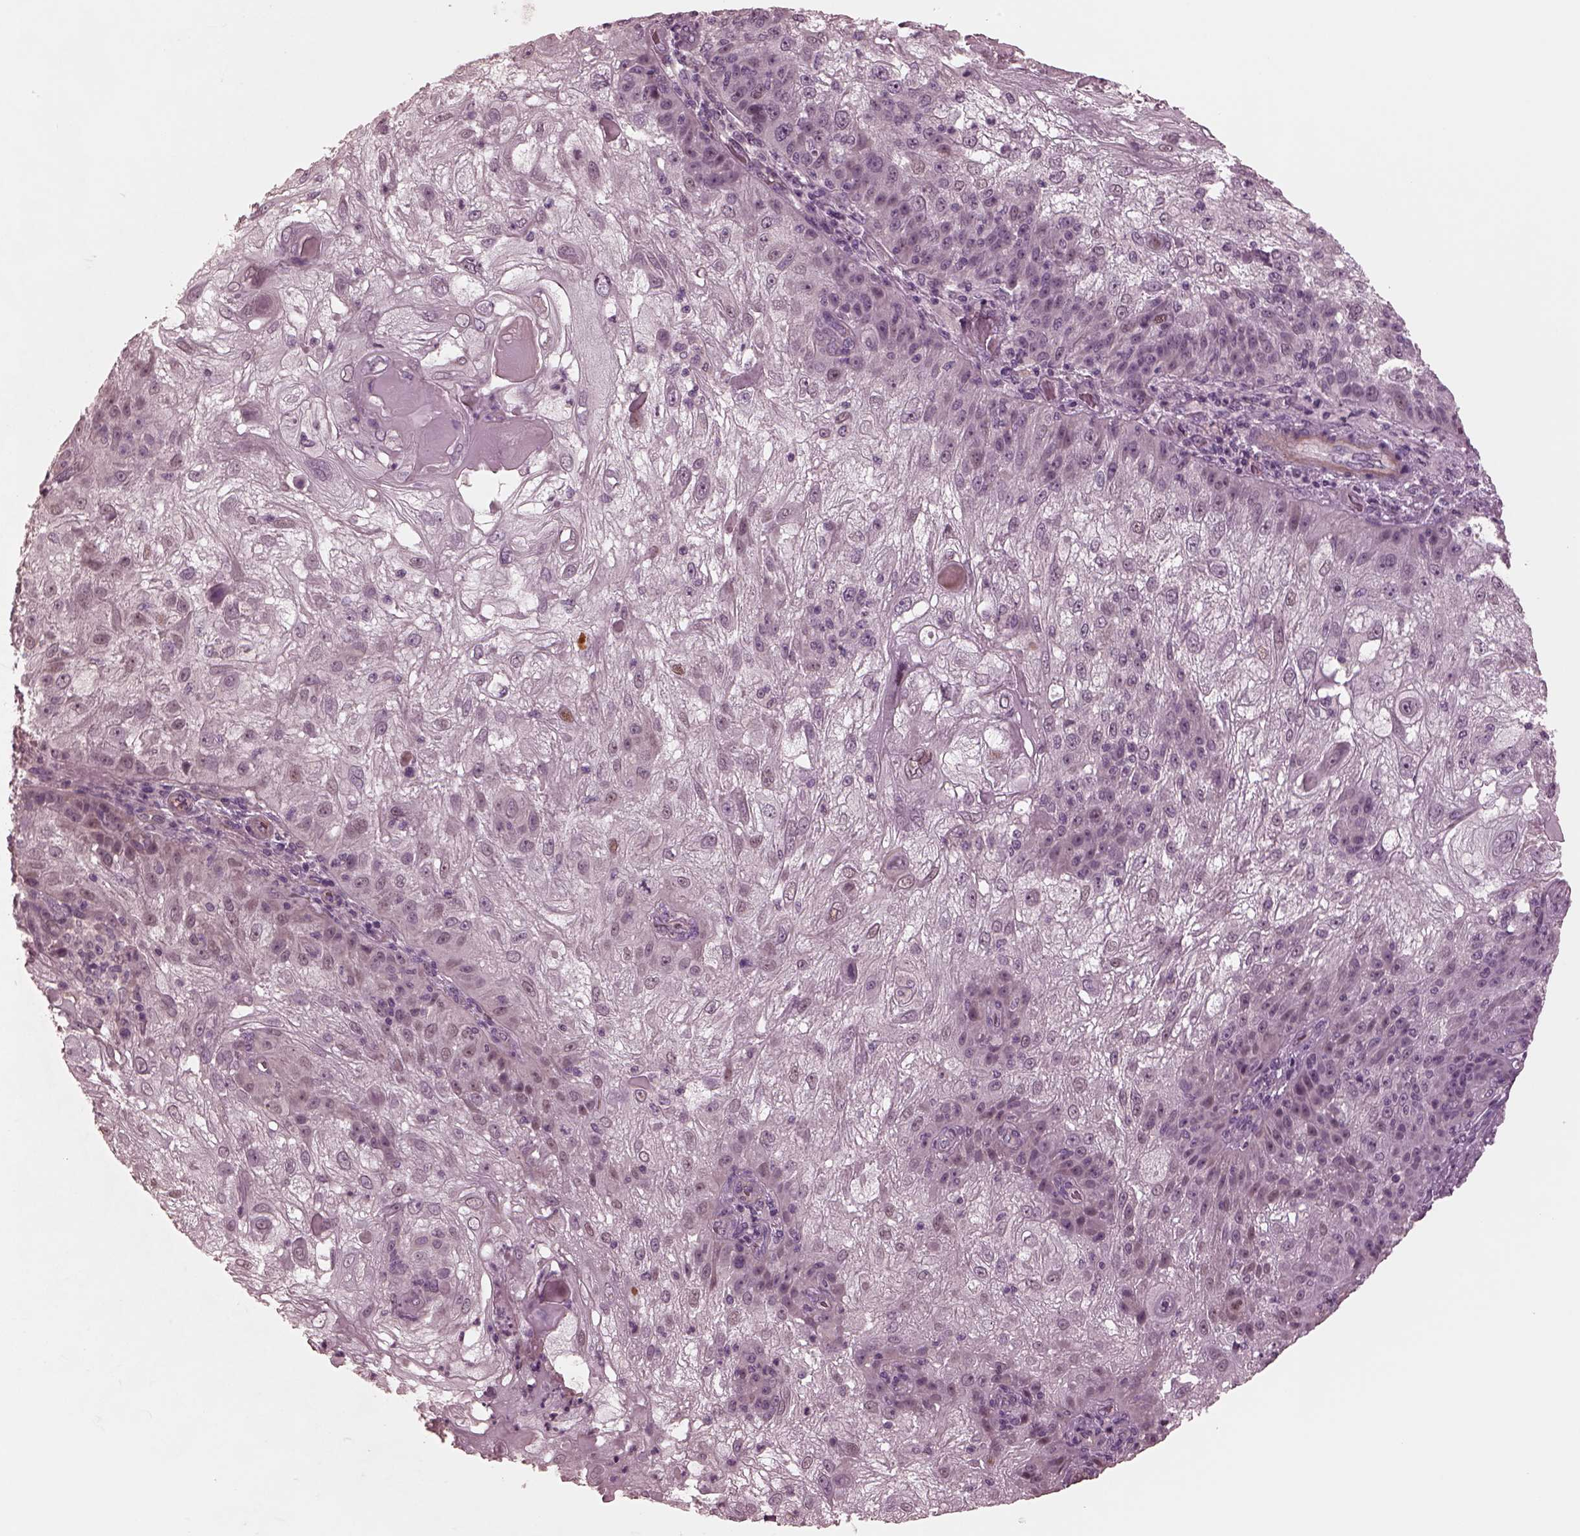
{"staining": {"intensity": "negative", "quantity": "none", "location": "none"}, "tissue": "skin cancer", "cell_type": "Tumor cells", "image_type": "cancer", "snomed": [{"axis": "morphology", "description": "Normal tissue, NOS"}, {"axis": "morphology", "description": "Squamous cell carcinoma, NOS"}, {"axis": "topography", "description": "Skin"}], "caption": "Immunohistochemical staining of human skin squamous cell carcinoma reveals no significant positivity in tumor cells.", "gene": "KIF6", "patient": {"sex": "female", "age": 83}}